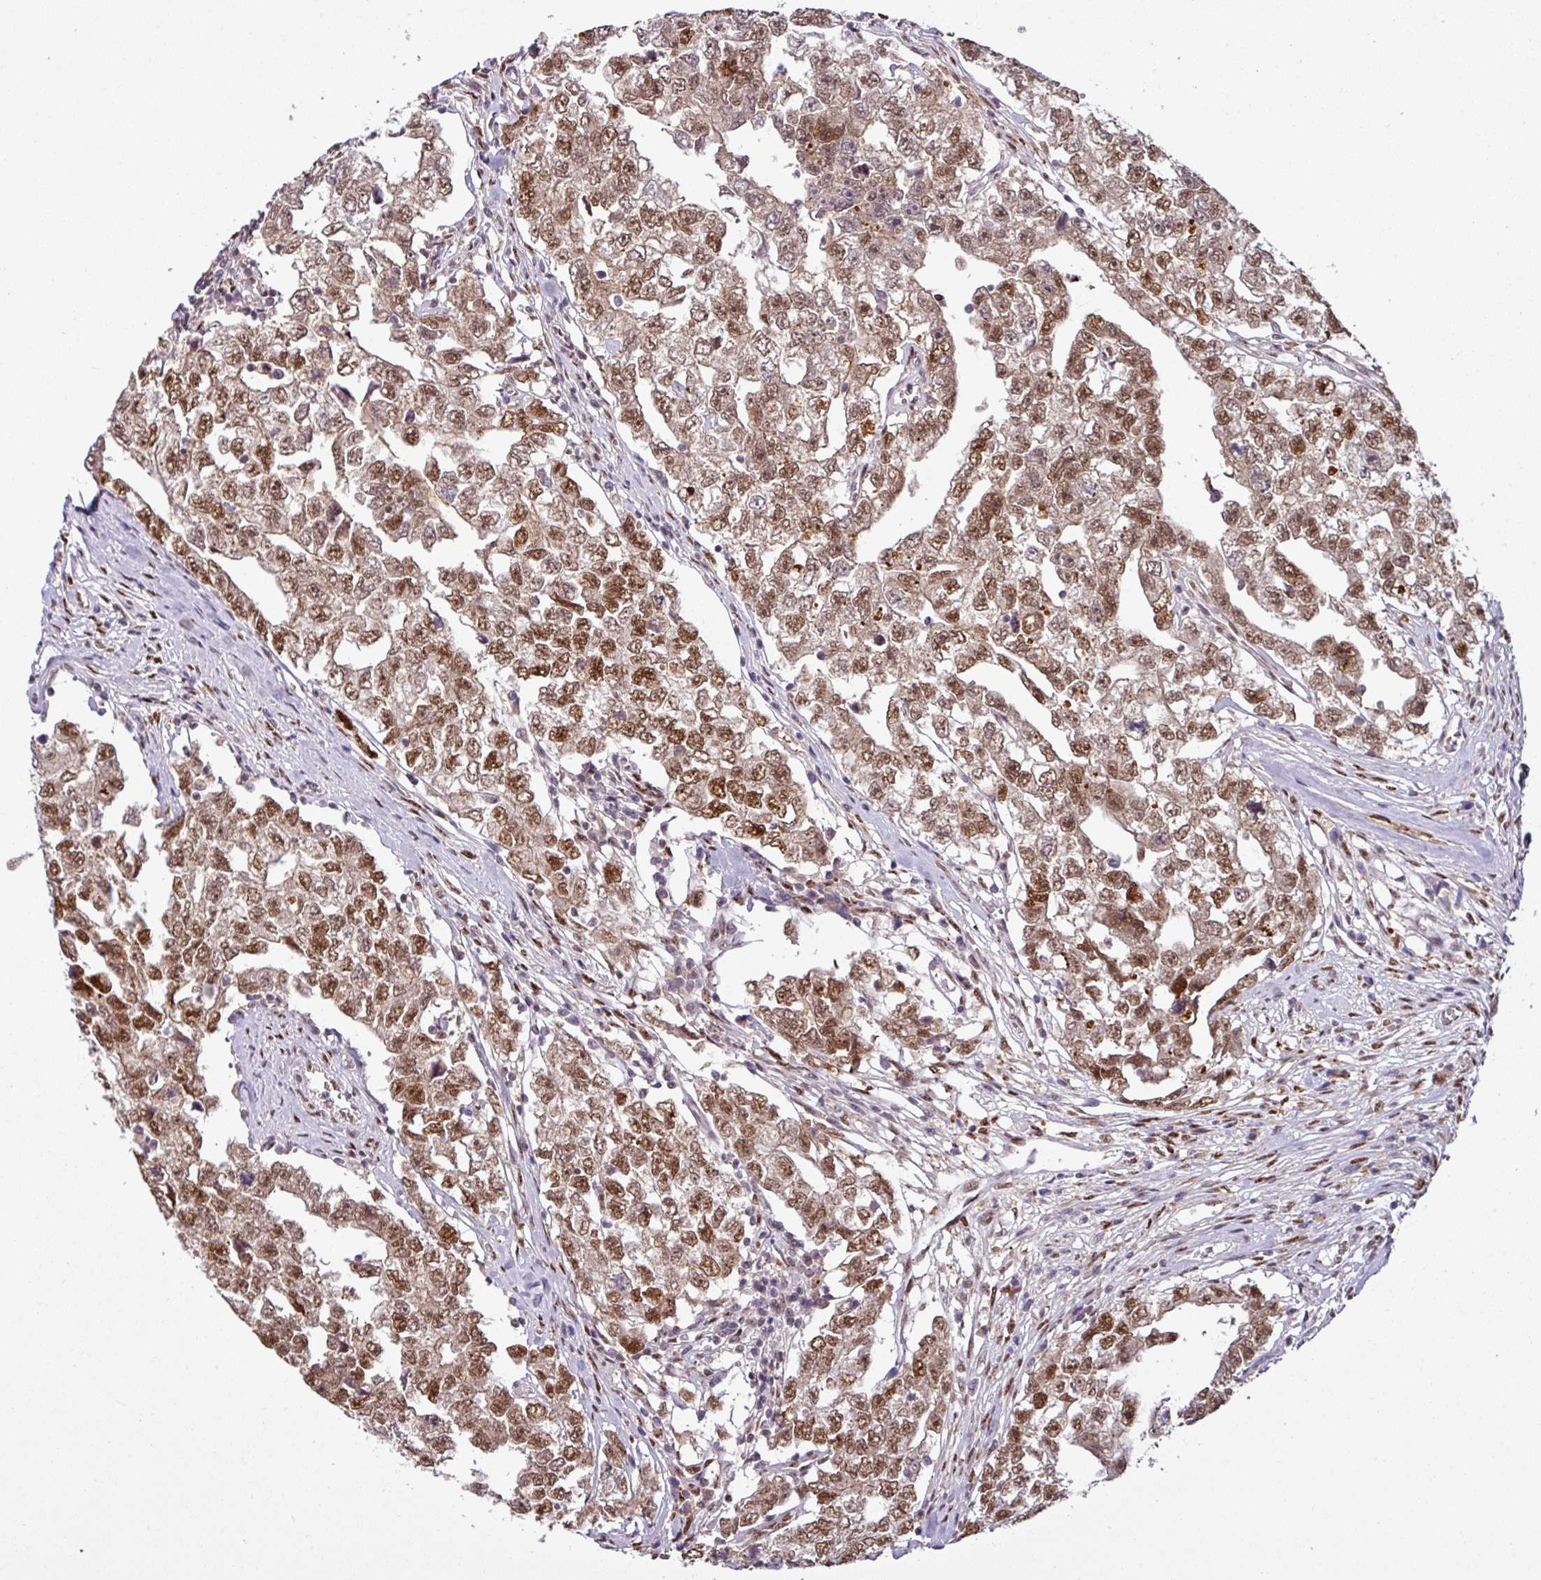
{"staining": {"intensity": "moderate", "quantity": ">75%", "location": "nuclear"}, "tissue": "testis cancer", "cell_type": "Tumor cells", "image_type": "cancer", "snomed": [{"axis": "morphology", "description": "Carcinoma, Embryonal, NOS"}, {"axis": "topography", "description": "Testis"}], "caption": "Immunohistochemistry of testis cancer displays medium levels of moderate nuclear staining in about >75% of tumor cells. (DAB IHC with brightfield microscopy, high magnification).", "gene": "IRF2BPL", "patient": {"sex": "male", "age": 22}}